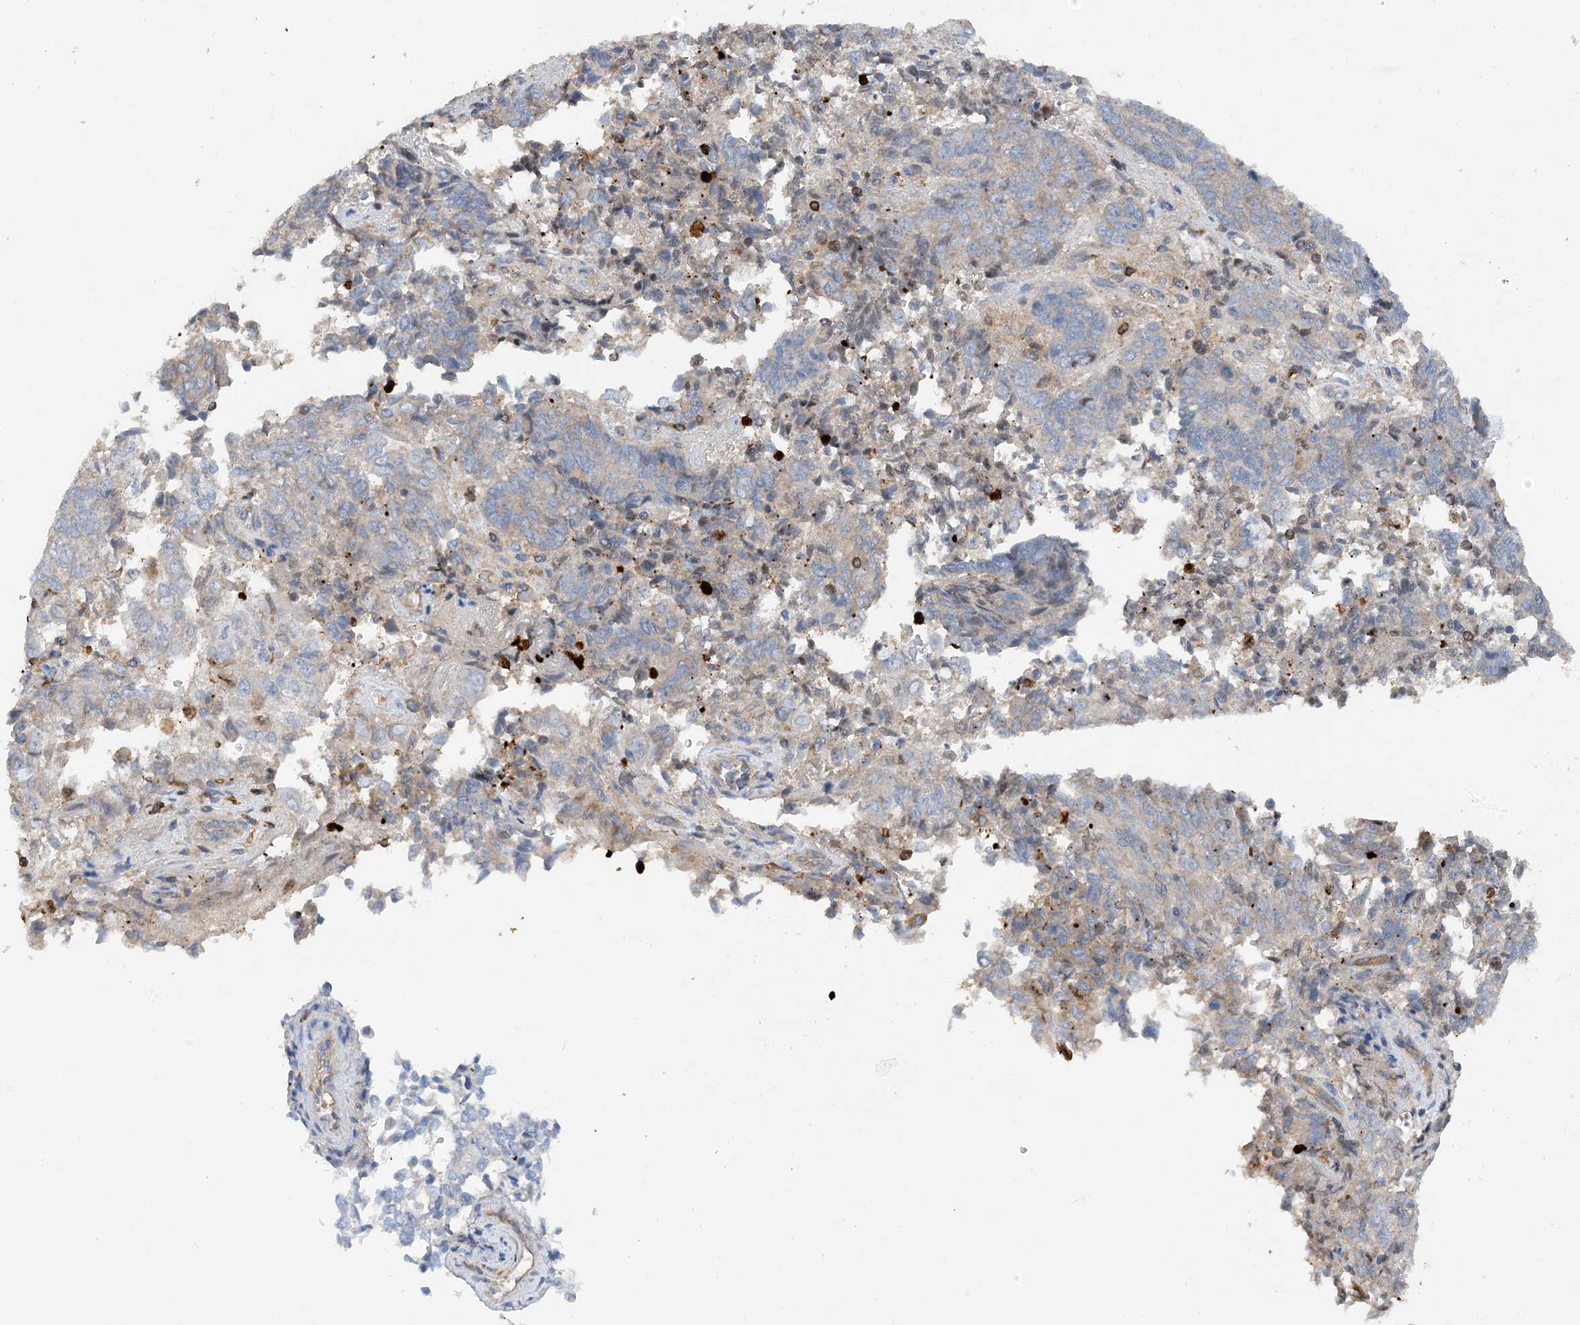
{"staining": {"intensity": "negative", "quantity": "none", "location": "none"}, "tissue": "endometrial cancer", "cell_type": "Tumor cells", "image_type": "cancer", "snomed": [{"axis": "morphology", "description": "Adenocarcinoma, NOS"}, {"axis": "topography", "description": "Endometrium"}], "caption": "Immunohistochemical staining of human endometrial adenocarcinoma shows no significant positivity in tumor cells.", "gene": "PHACTR2", "patient": {"sex": "female", "age": 80}}